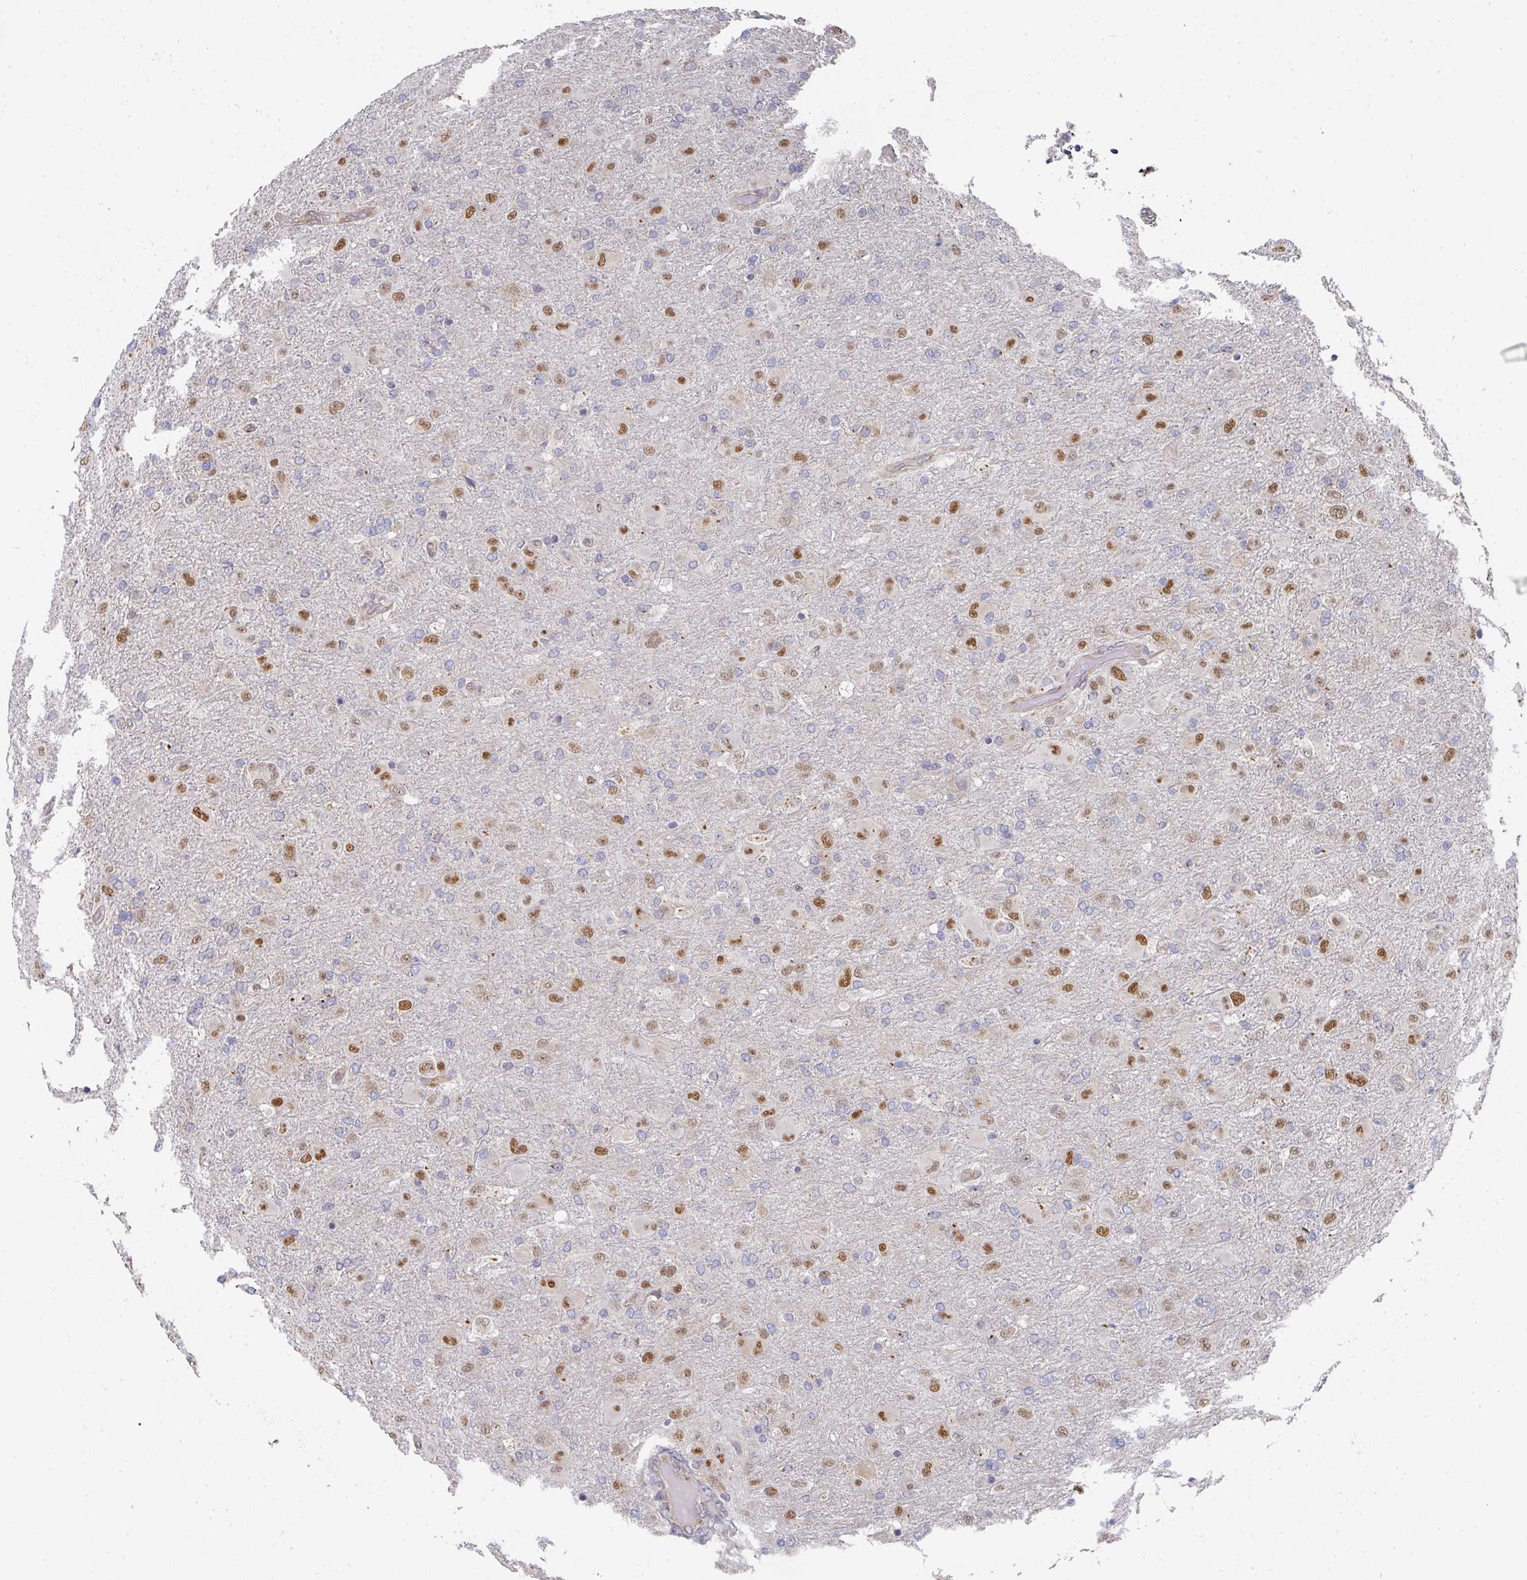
{"staining": {"intensity": "moderate", "quantity": "25%-75%", "location": "nuclear"}, "tissue": "glioma", "cell_type": "Tumor cells", "image_type": "cancer", "snomed": [{"axis": "morphology", "description": "Glioma, malignant, Low grade"}, {"axis": "topography", "description": "Brain"}], "caption": "Protein expression analysis of human malignant glioma (low-grade) reveals moderate nuclear positivity in approximately 25%-75% of tumor cells.", "gene": "C18orf25", "patient": {"sex": "male", "age": 65}}